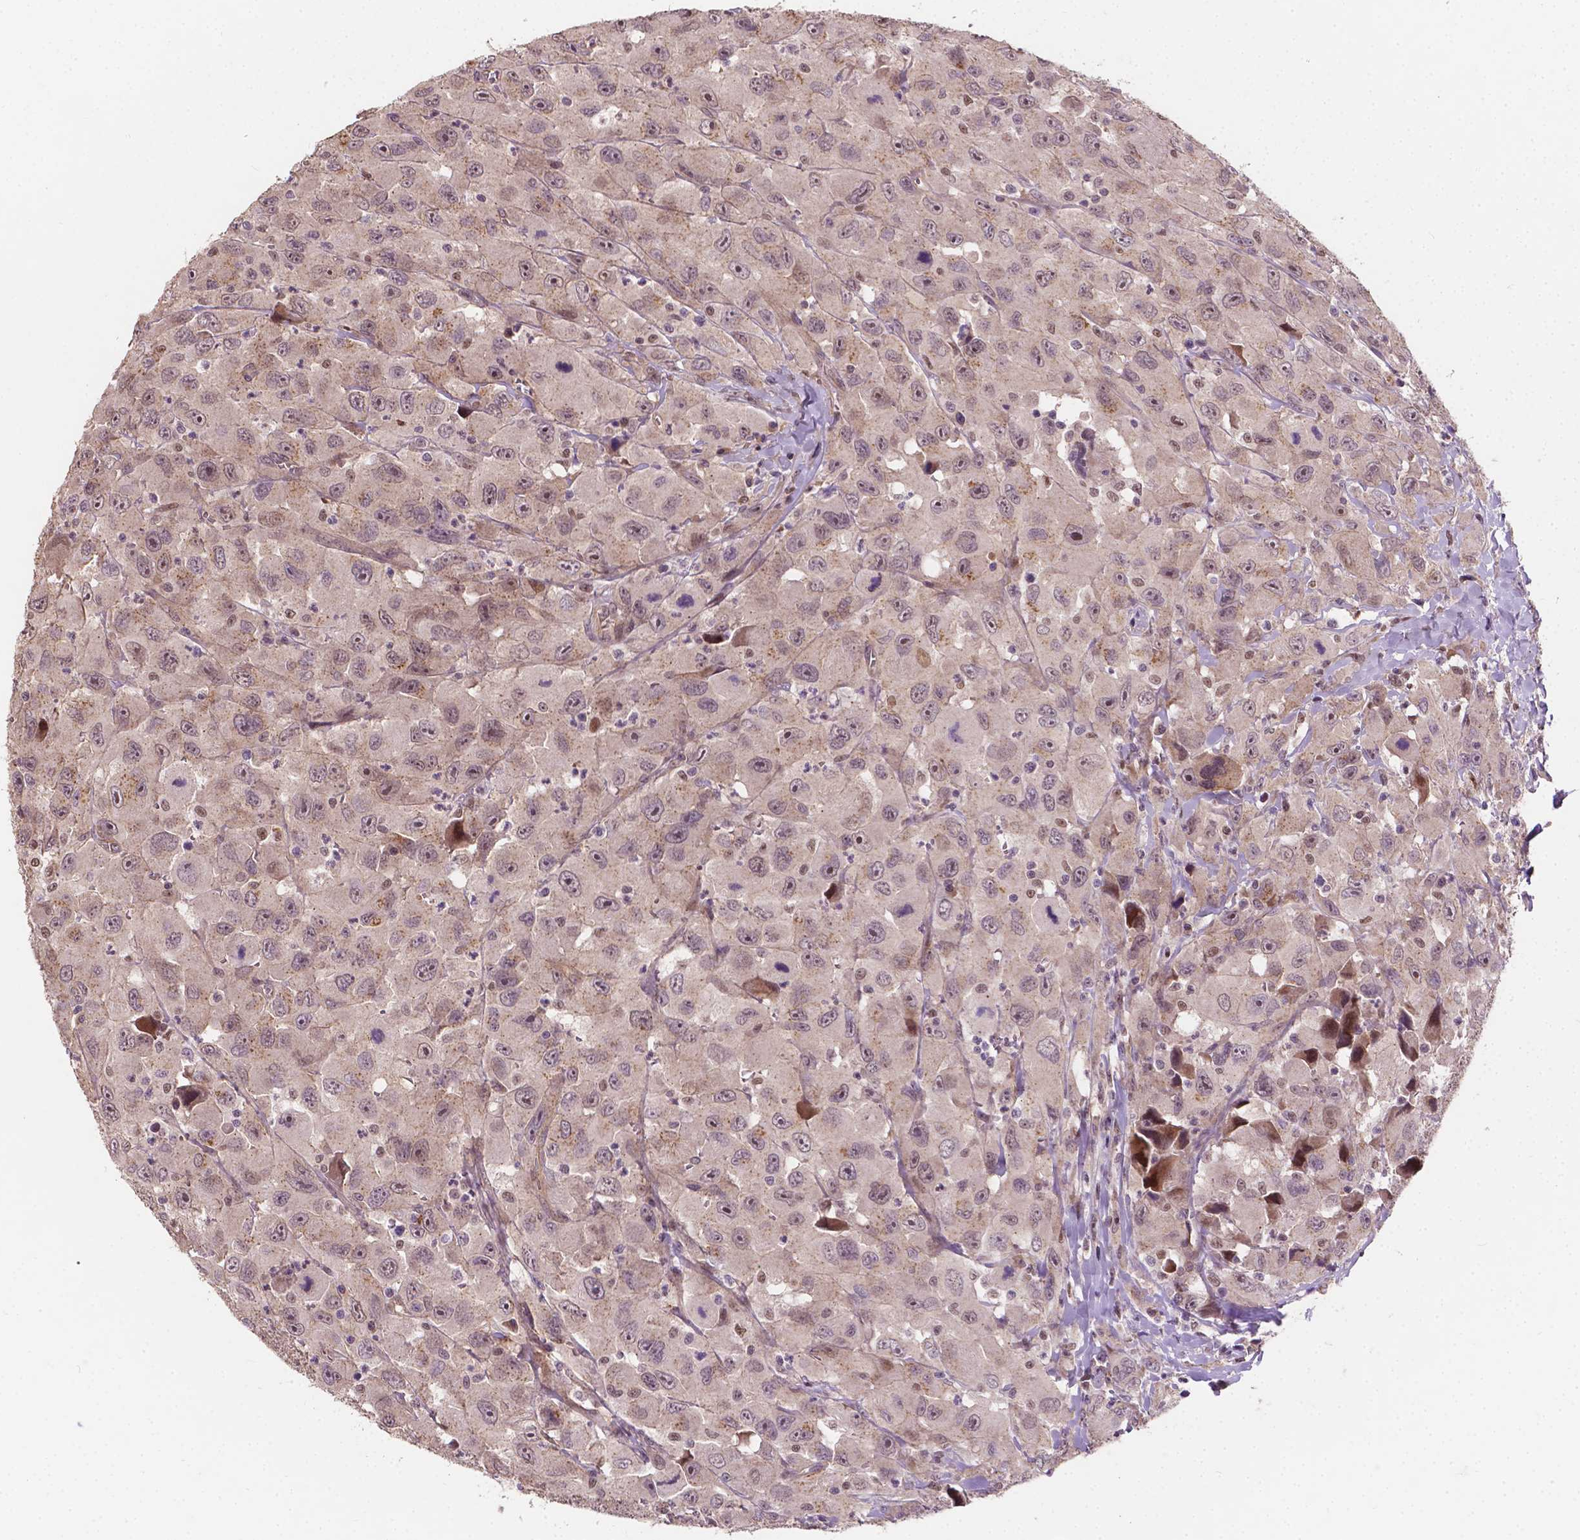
{"staining": {"intensity": "moderate", "quantity": "<25%", "location": "cytoplasmic/membranous,nuclear"}, "tissue": "head and neck cancer", "cell_type": "Tumor cells", "image_type": "cancer", "snomed": [{"axis": "morphology", "description": "Squamous cell carcinoma, NOS"}, {"axis": "morphology", "description": "Squamous cell carcinoma, metastatic, NOS"}, {"axis": "topography", "description": "Oral tissue"}, {"axis": "topography", "description": "Head-Neck"}], "caption": "Immunohistochemistry (IHC) (DAB (3,3'-diaminobenzidine)) staining of metastatic squamous cell carcinoma (head and neck) reveals moderate cytoplasmic/membranous and nuclear protein expression in approximately <25% of tumor cells.", "gene": "DUSP16", "patient": {"sex": "female", "age": 85}}